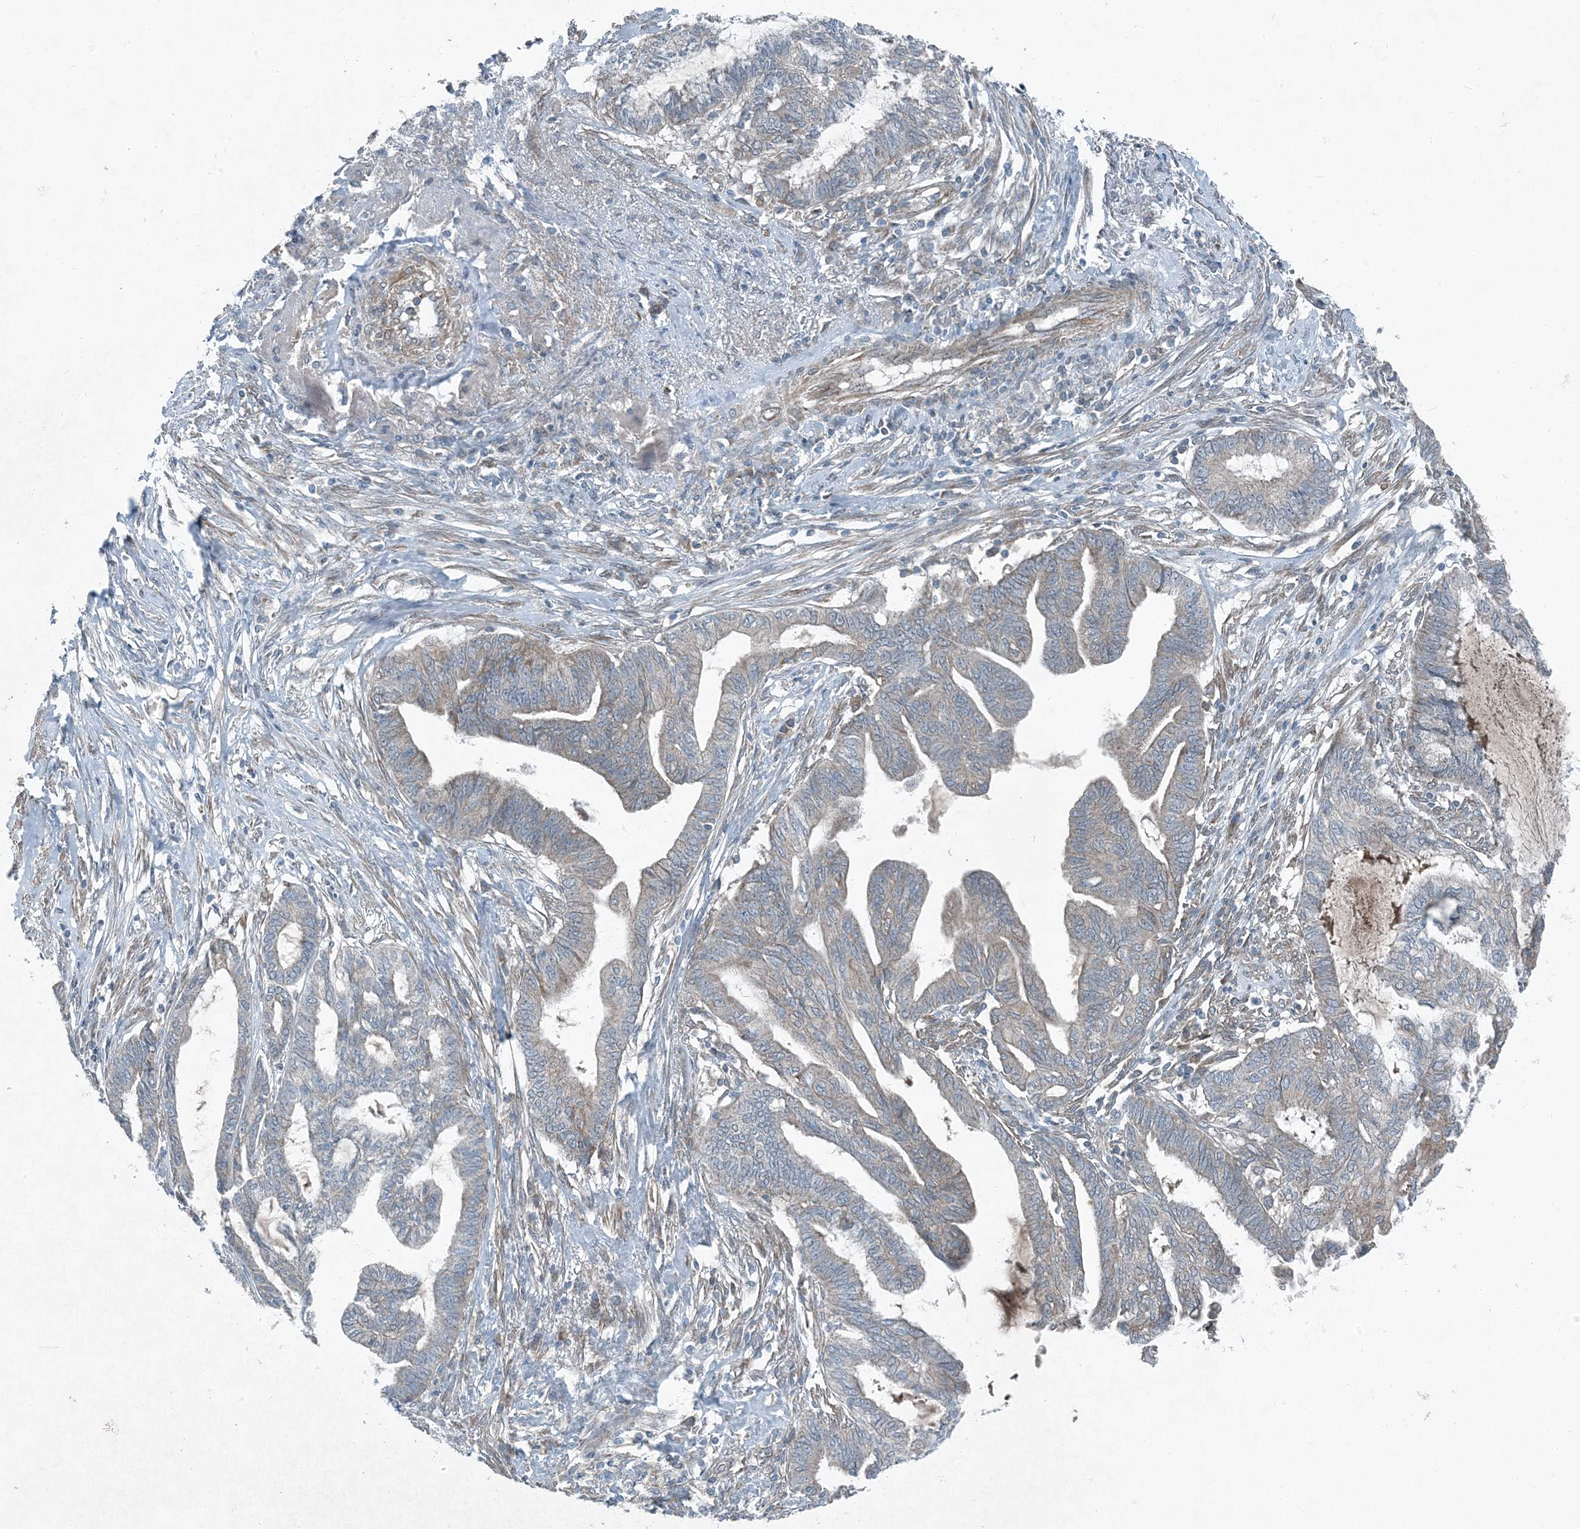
{"staining": {"intensity": "weak", "quantity": "<25%", "location": "cytoplasmic/membranous"}, "tissue": "endometrial cancer", "cell_type": "Tumor cells", "image_type": "cancer", "snomed": [{"axis": "morphology", "description": "Adenocarcinoma, NOS"}, {"axis": "topography", "description": "Endometrium"}], "caption": "Tumor cells show no significant expression in endometrial cancer (adenocarcinoma).", "gene": "APOM", "patient": {"sex": "female", "age": 86}}